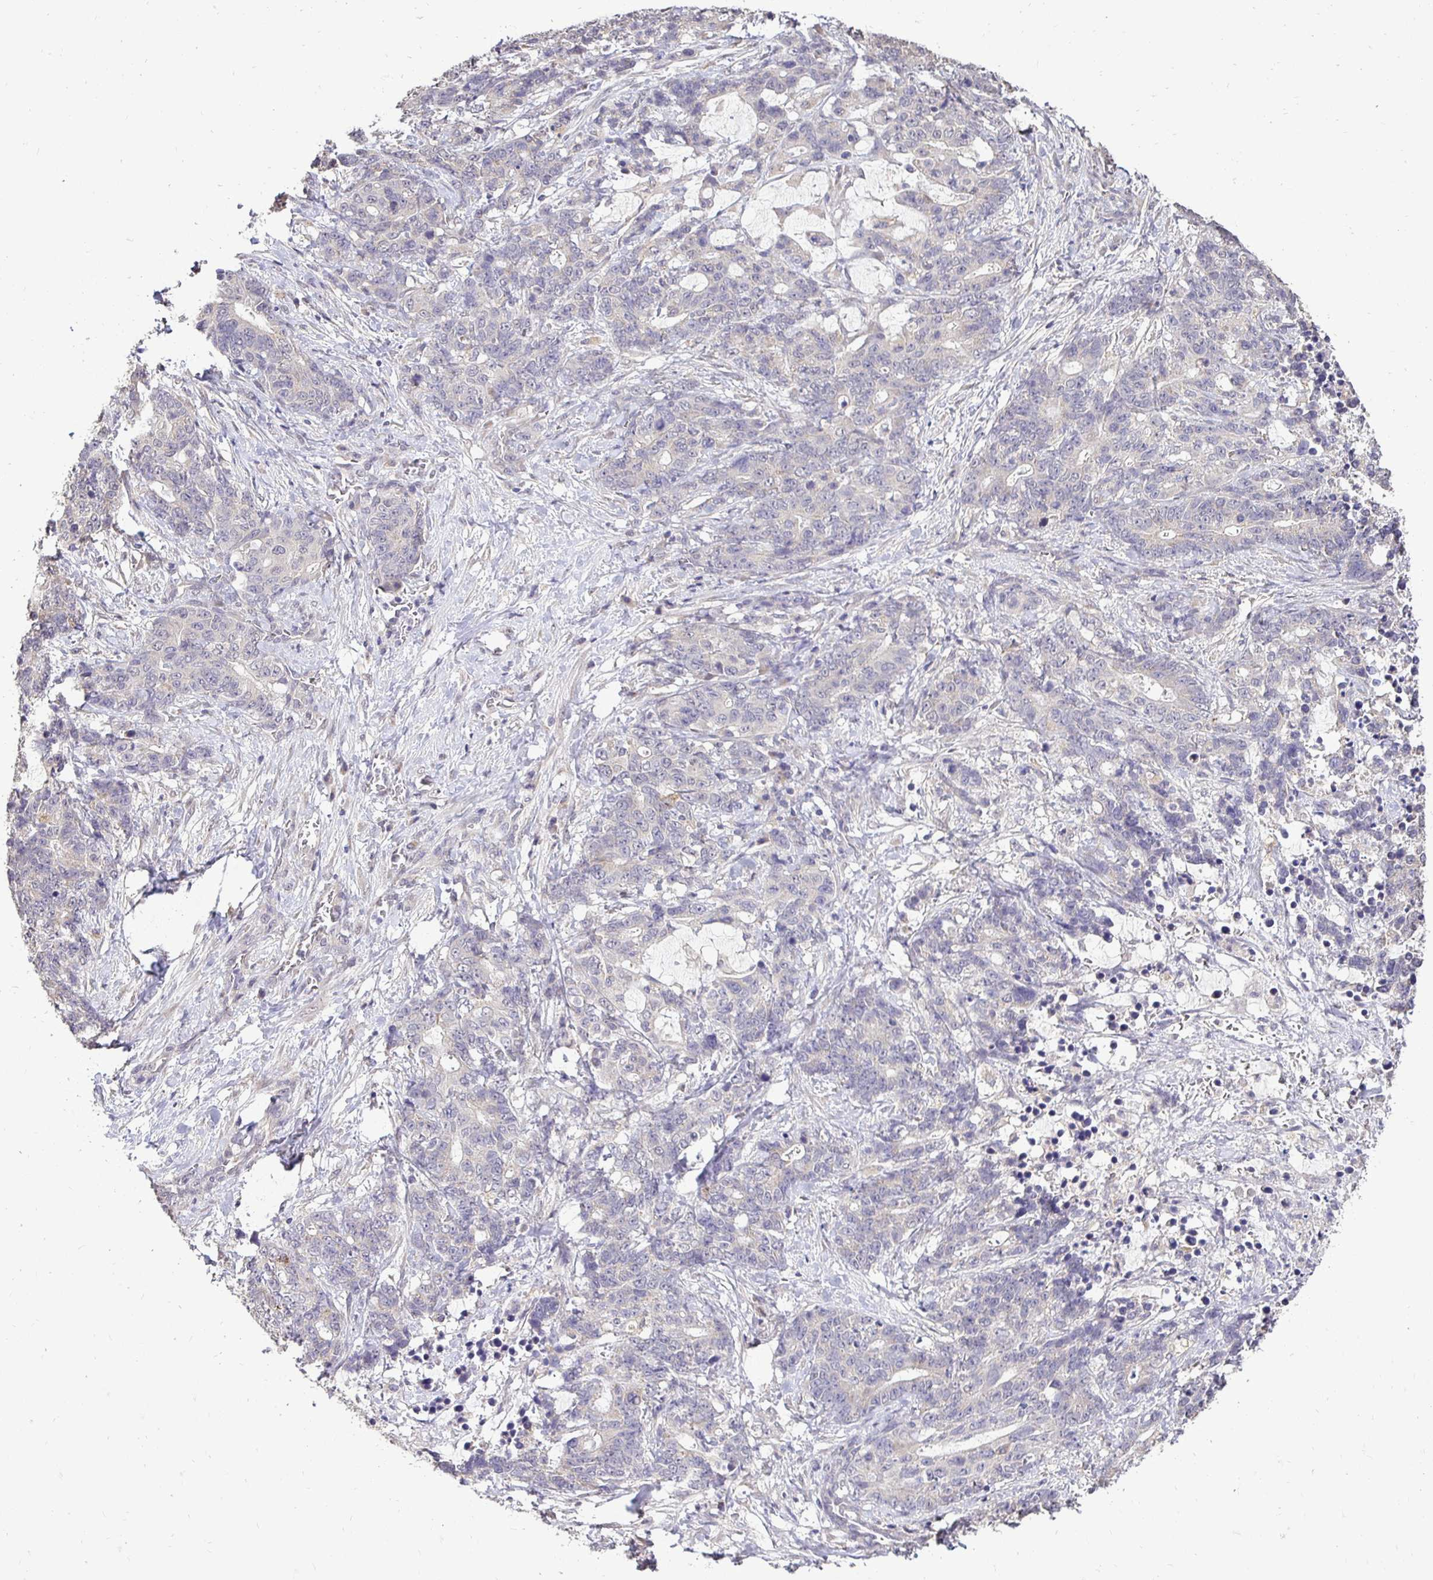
{"staining": {"intensity": "negative", "quantity": "none", "location": "none"}, "tissue": "stomach cancer", "cell_type": "Tumor cells", "image_type": "cancer", "snomed": [{"axis": "morphology", "description": "Normal tissue, NOS"}, {"axis": "morphology", "description": "Adenocarcinoma, NOS"}, {"axis": "topography", "description": "Stomach"}], "caption": "There is no significant staining in tumor cells of stomach cancer.", "gene": "RHEBL1", "patient": {"sex": "female", "age": 64}}